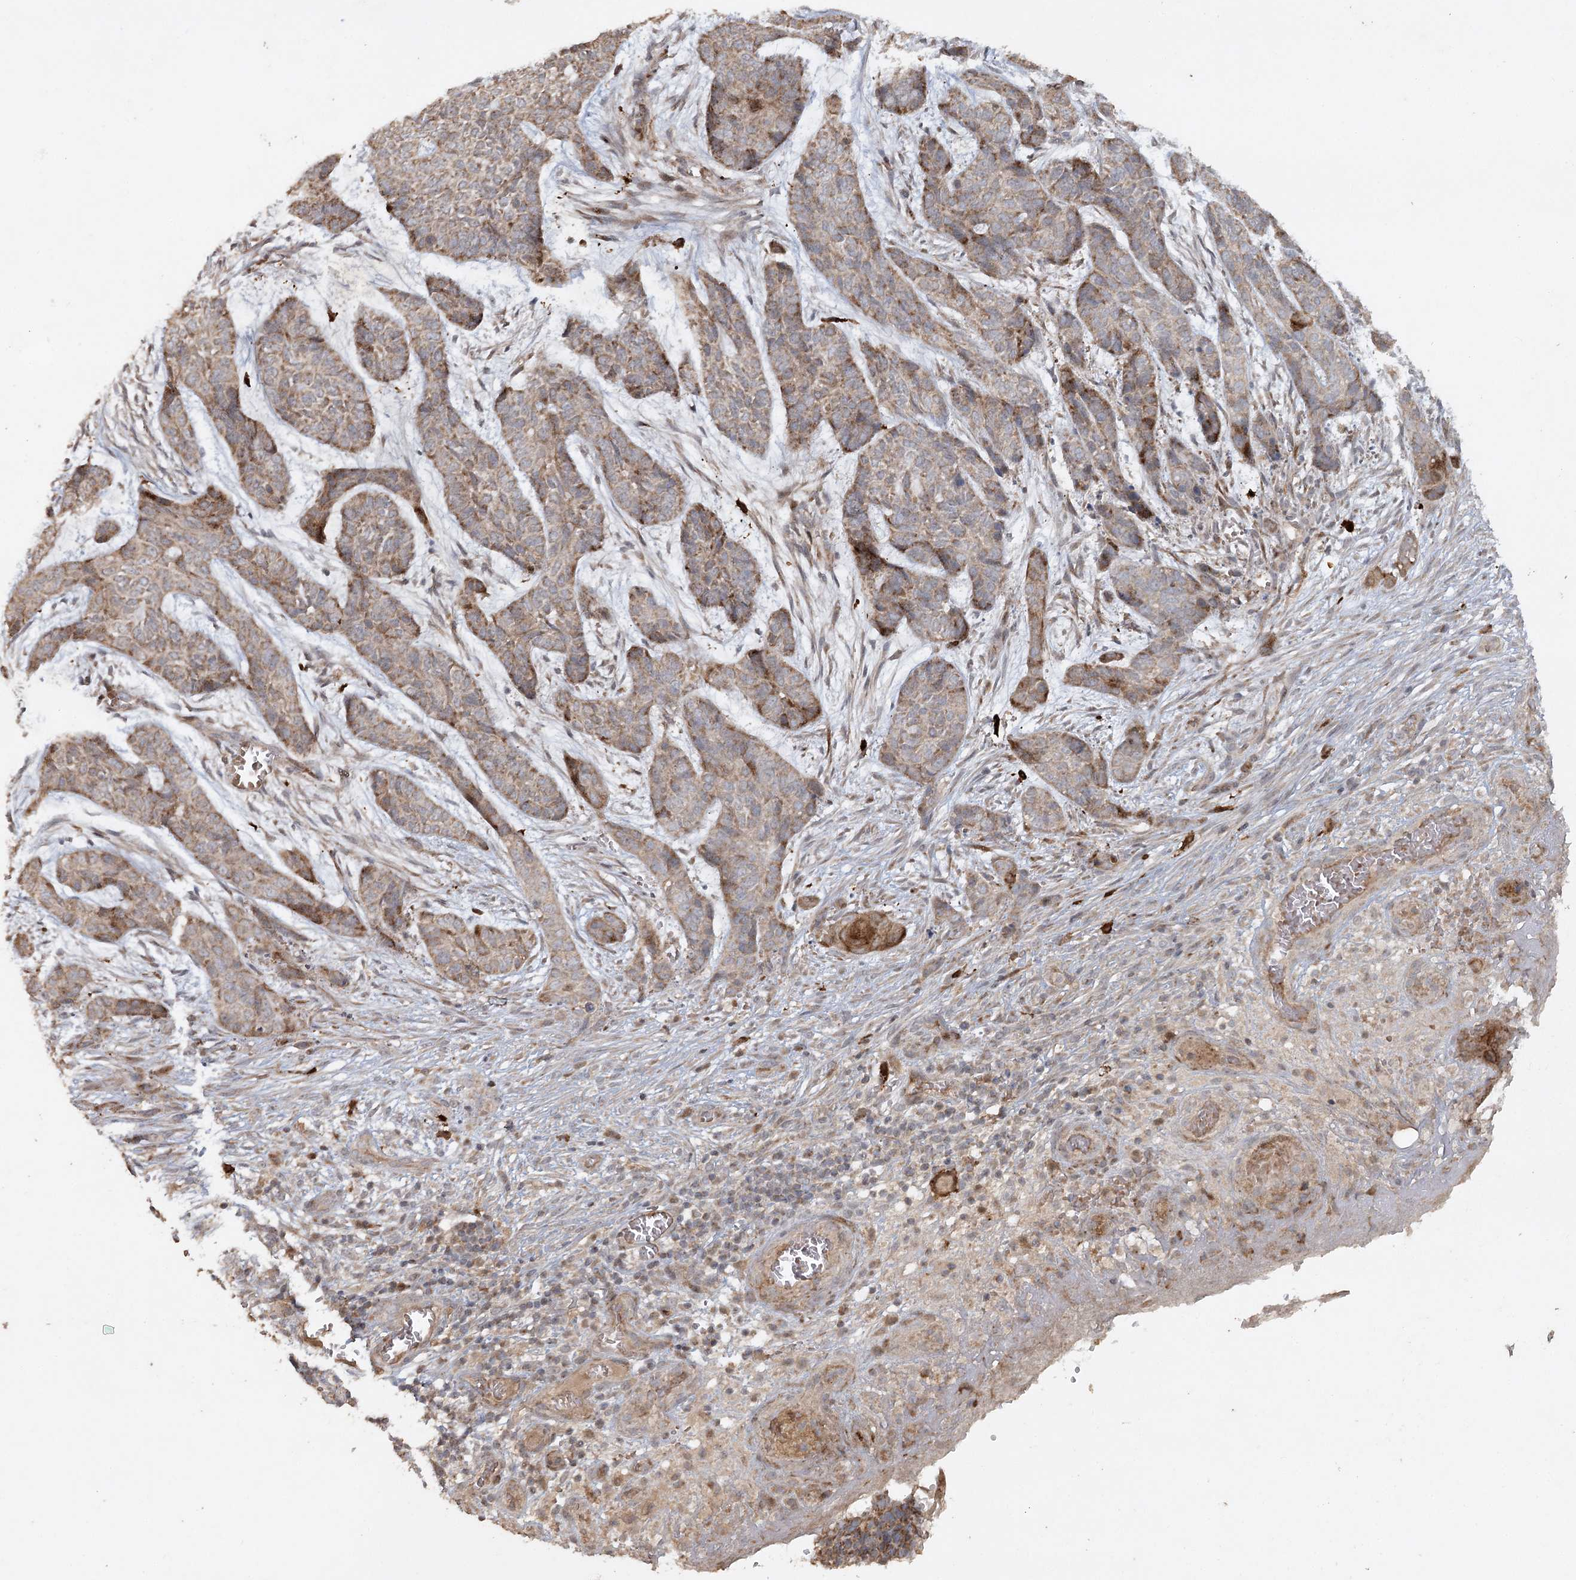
{"staining": {"intensity": "weak", "quantity": ">75%", "location": "cytoplasmic/membranous"}, "tissue": "skin cancer", "cell_type": "Tumor cells", "image_type": "cancer", "snomed": [{"axis": "morphology", "description": "Basal cell carcinoma"}, {"axis": "topography", "description": "Skin"}], "caption": "Weak cytoplasmic/membranous protein positivity is seen in about >75% of tumor cells in skin cancer.", "gene": "KBTBD4", "patient": {"sex": "female", "age": 64}}